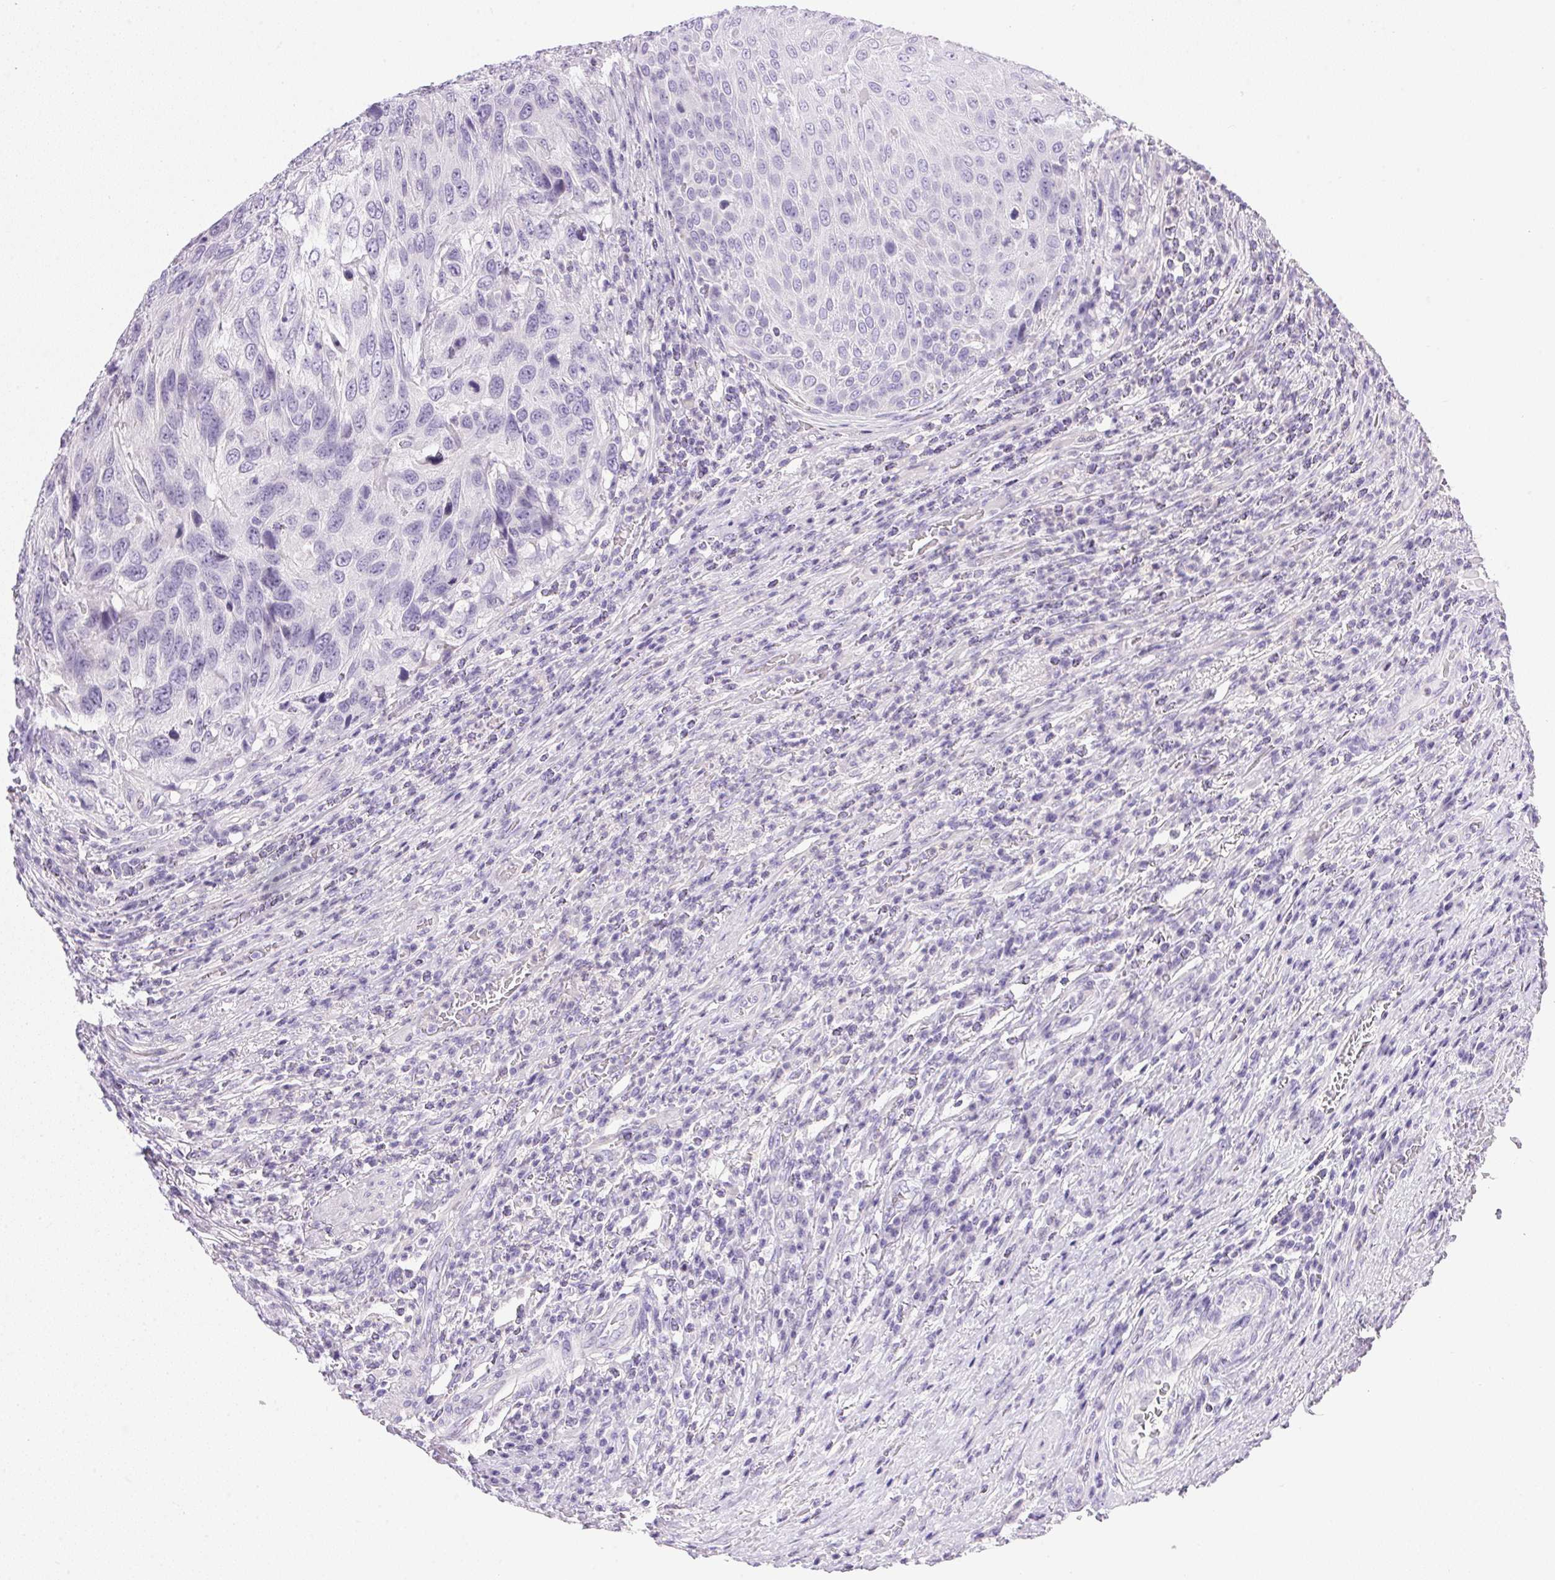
{"staining": {"intensity": "negative", "quantity": "none", "location": "none"}, "tissue": "urothelial cancer", "cell_type": "Tumor cells", "image_type": "cancer", "snomed": [{"axis": "morphology", "description": "Urothelial carcinoma, High grade"}, {"axis": "topography", "description": "Urinary bladder"}], "caption": "Protein analysis of urothelial cancer displays no significant staining in tumor cells.", "gene": "ATP6V0A4", "patient": {"sex": "female", "age": 70}}